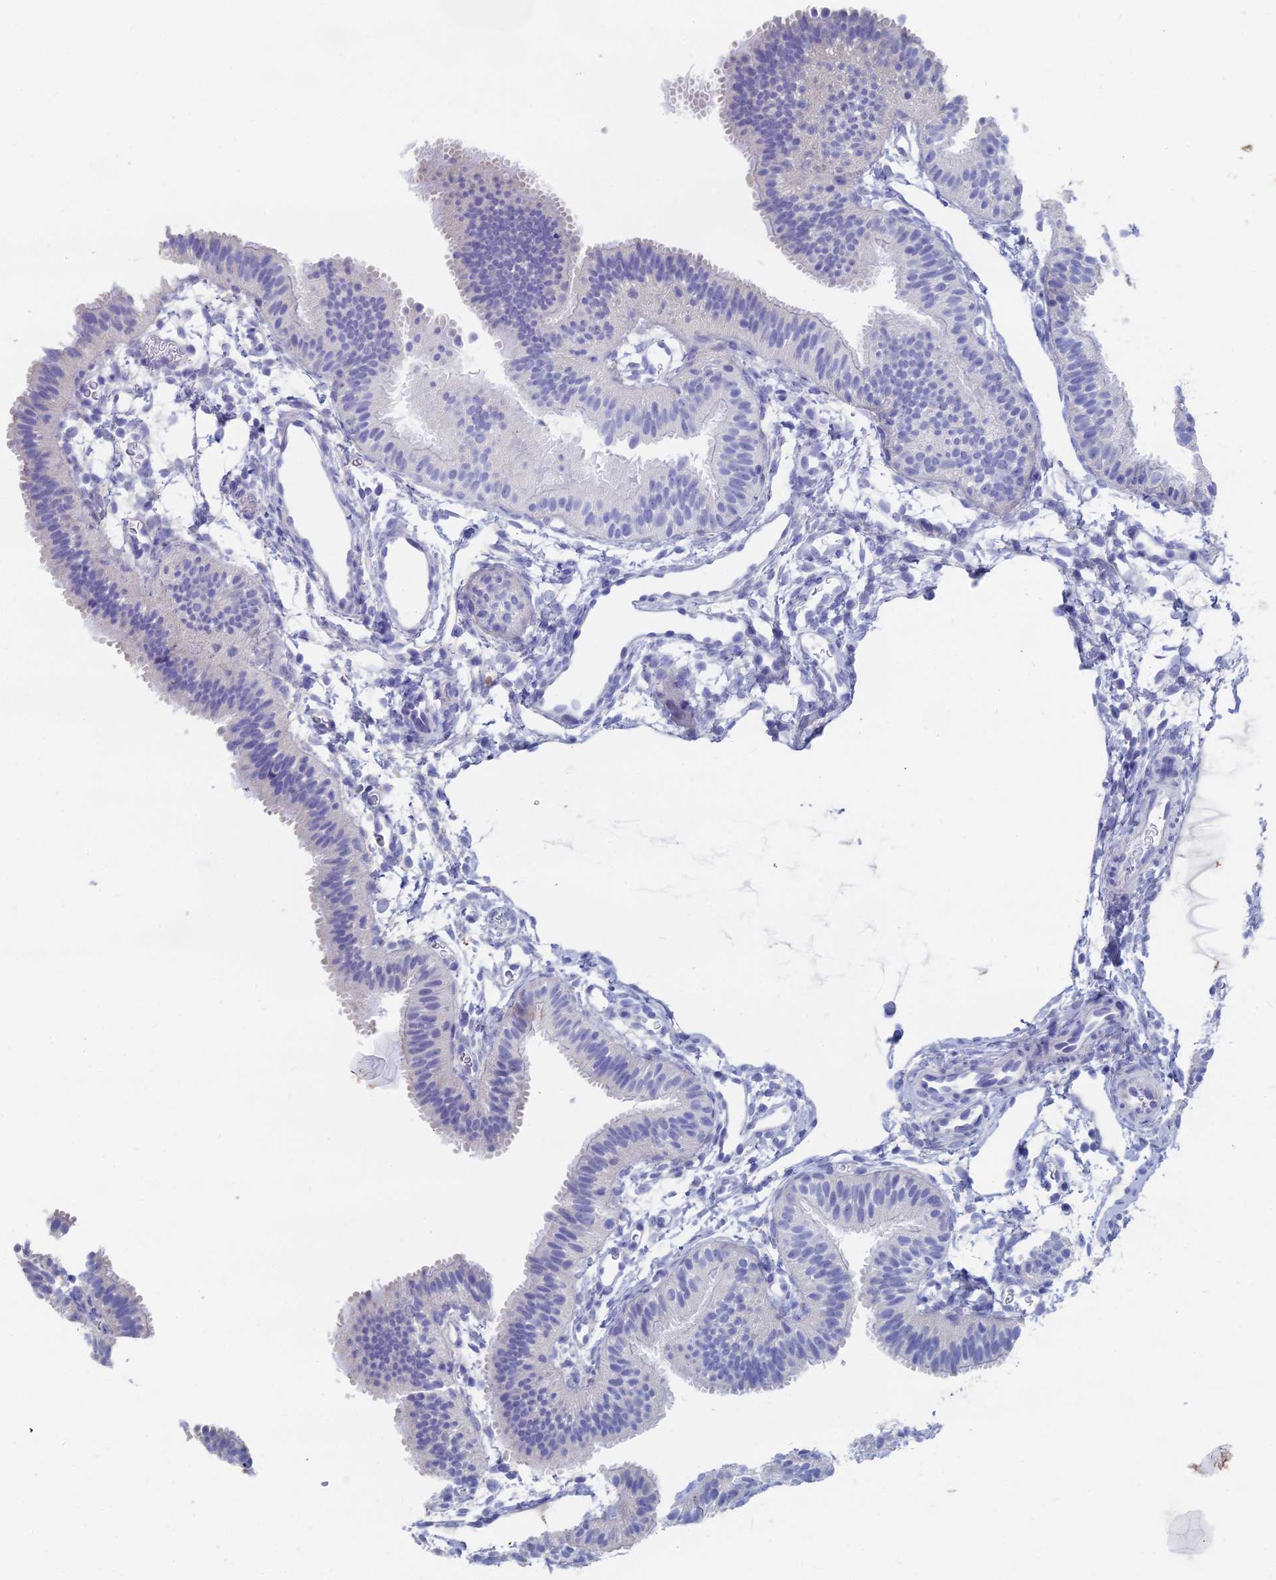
{"staining": {"intensity": "negative", "quantity": "none", "location": "none"}, "tissue": "fallopian tube", "cell_type": "Glandular cells", "image_type": "normal", "snomed": [{"axis": "morphology", "description": "Normal tissue, NOS"}, {"axis": "topography", "description": "Fallopian tube"}], "caption": "Glandular cells are negative for brown protein staining in normal fallopian tube.", "gene": "TNNT3", "patient": {"sex": "female", "age": 35}}